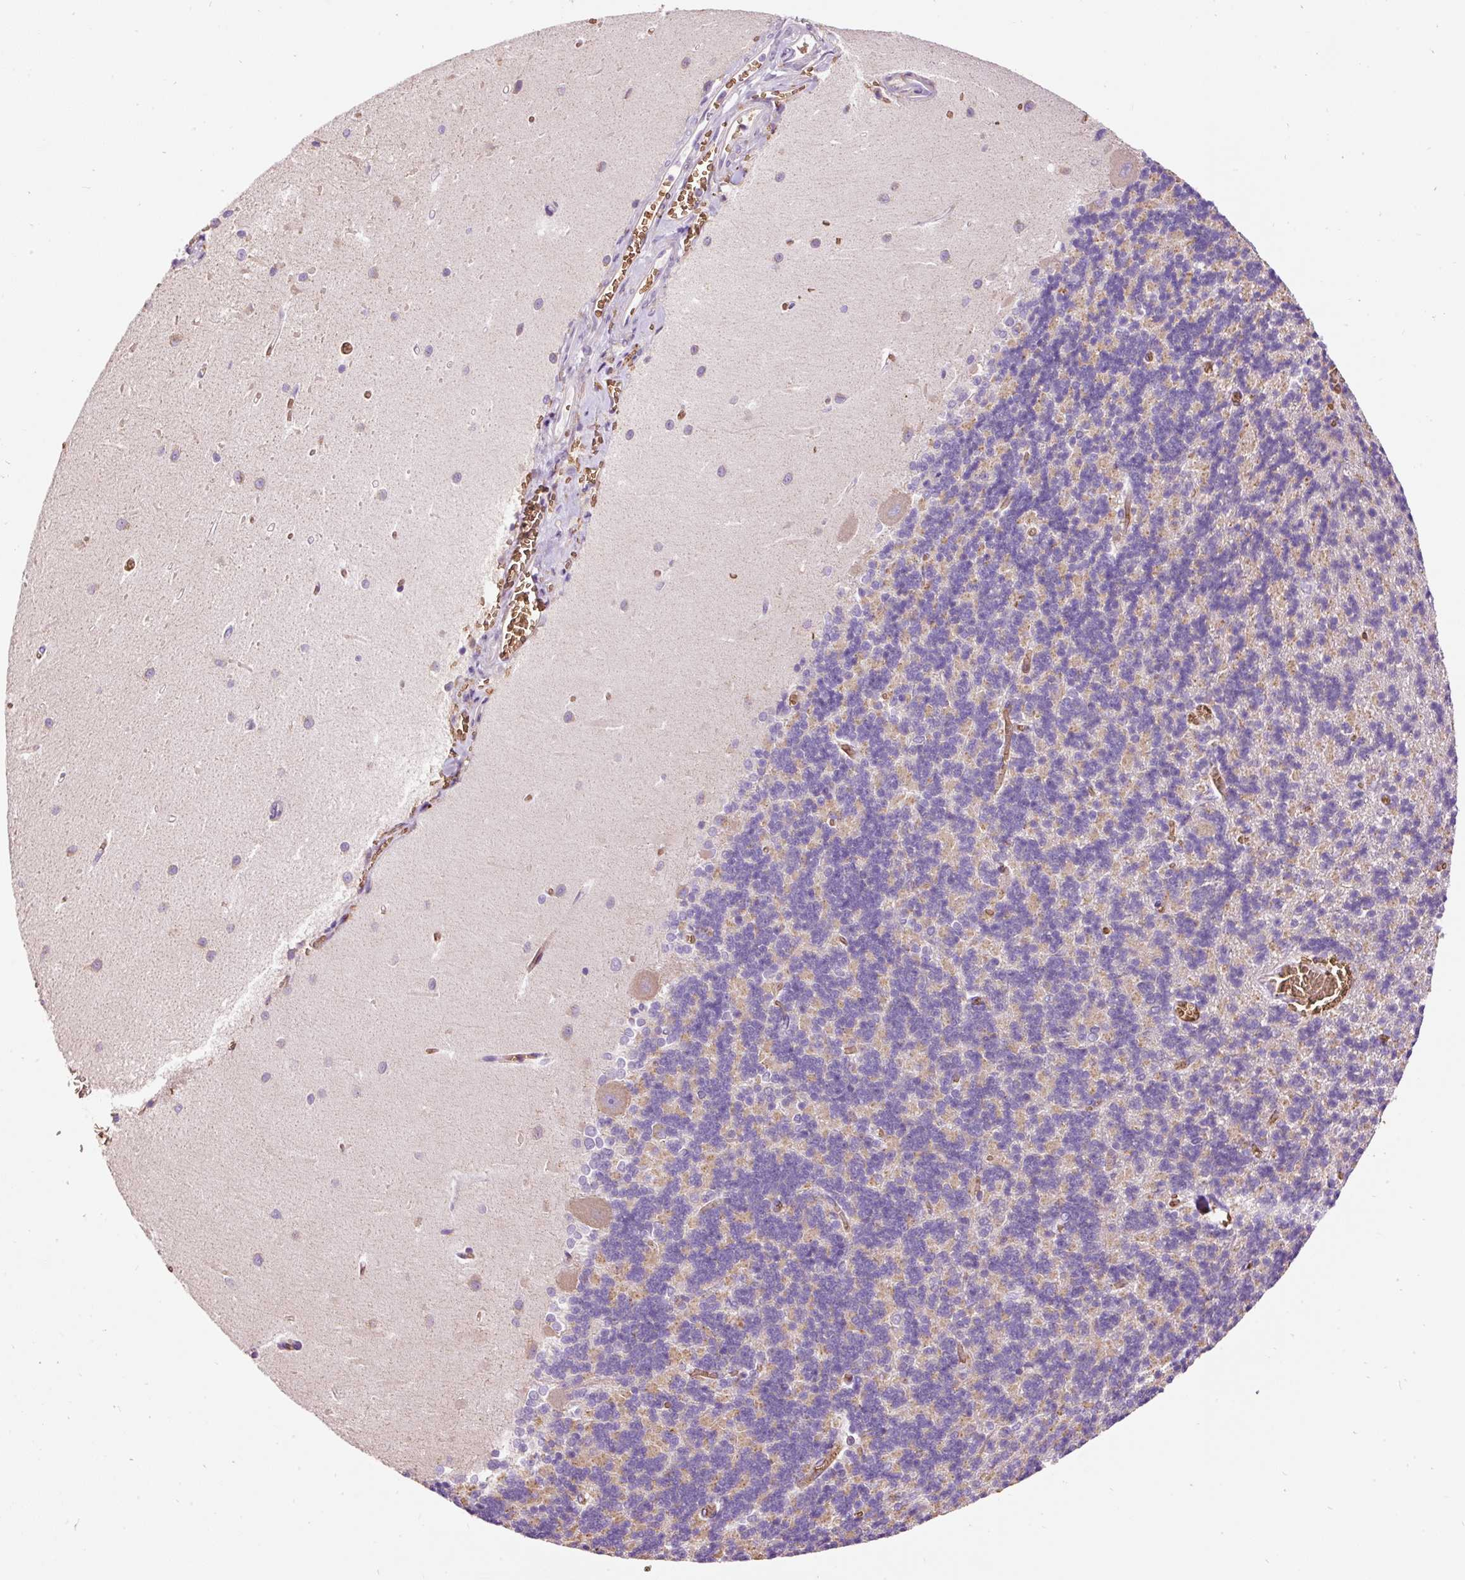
{"staining": {"intensity": "moderate", "quantity": "25%-75%", "location": "cytoplasmic/membranous"}, "tissue": "cerebellum", "cell_type": "Cells in granular layer", "image_type": "normal", "snomed": [{"axis": "morphology", "description": "Normal tissue, NOS"}, {"axis": "topography", "description": "Cerebellum"}], "caption": "The immunohistochemical stain shows moderate cytoplasmic/membranous expression in cells in granular layer of normal cerebellum.", "gene": "PRRC2A", "patient": {"sex": "male", "age": 37}}